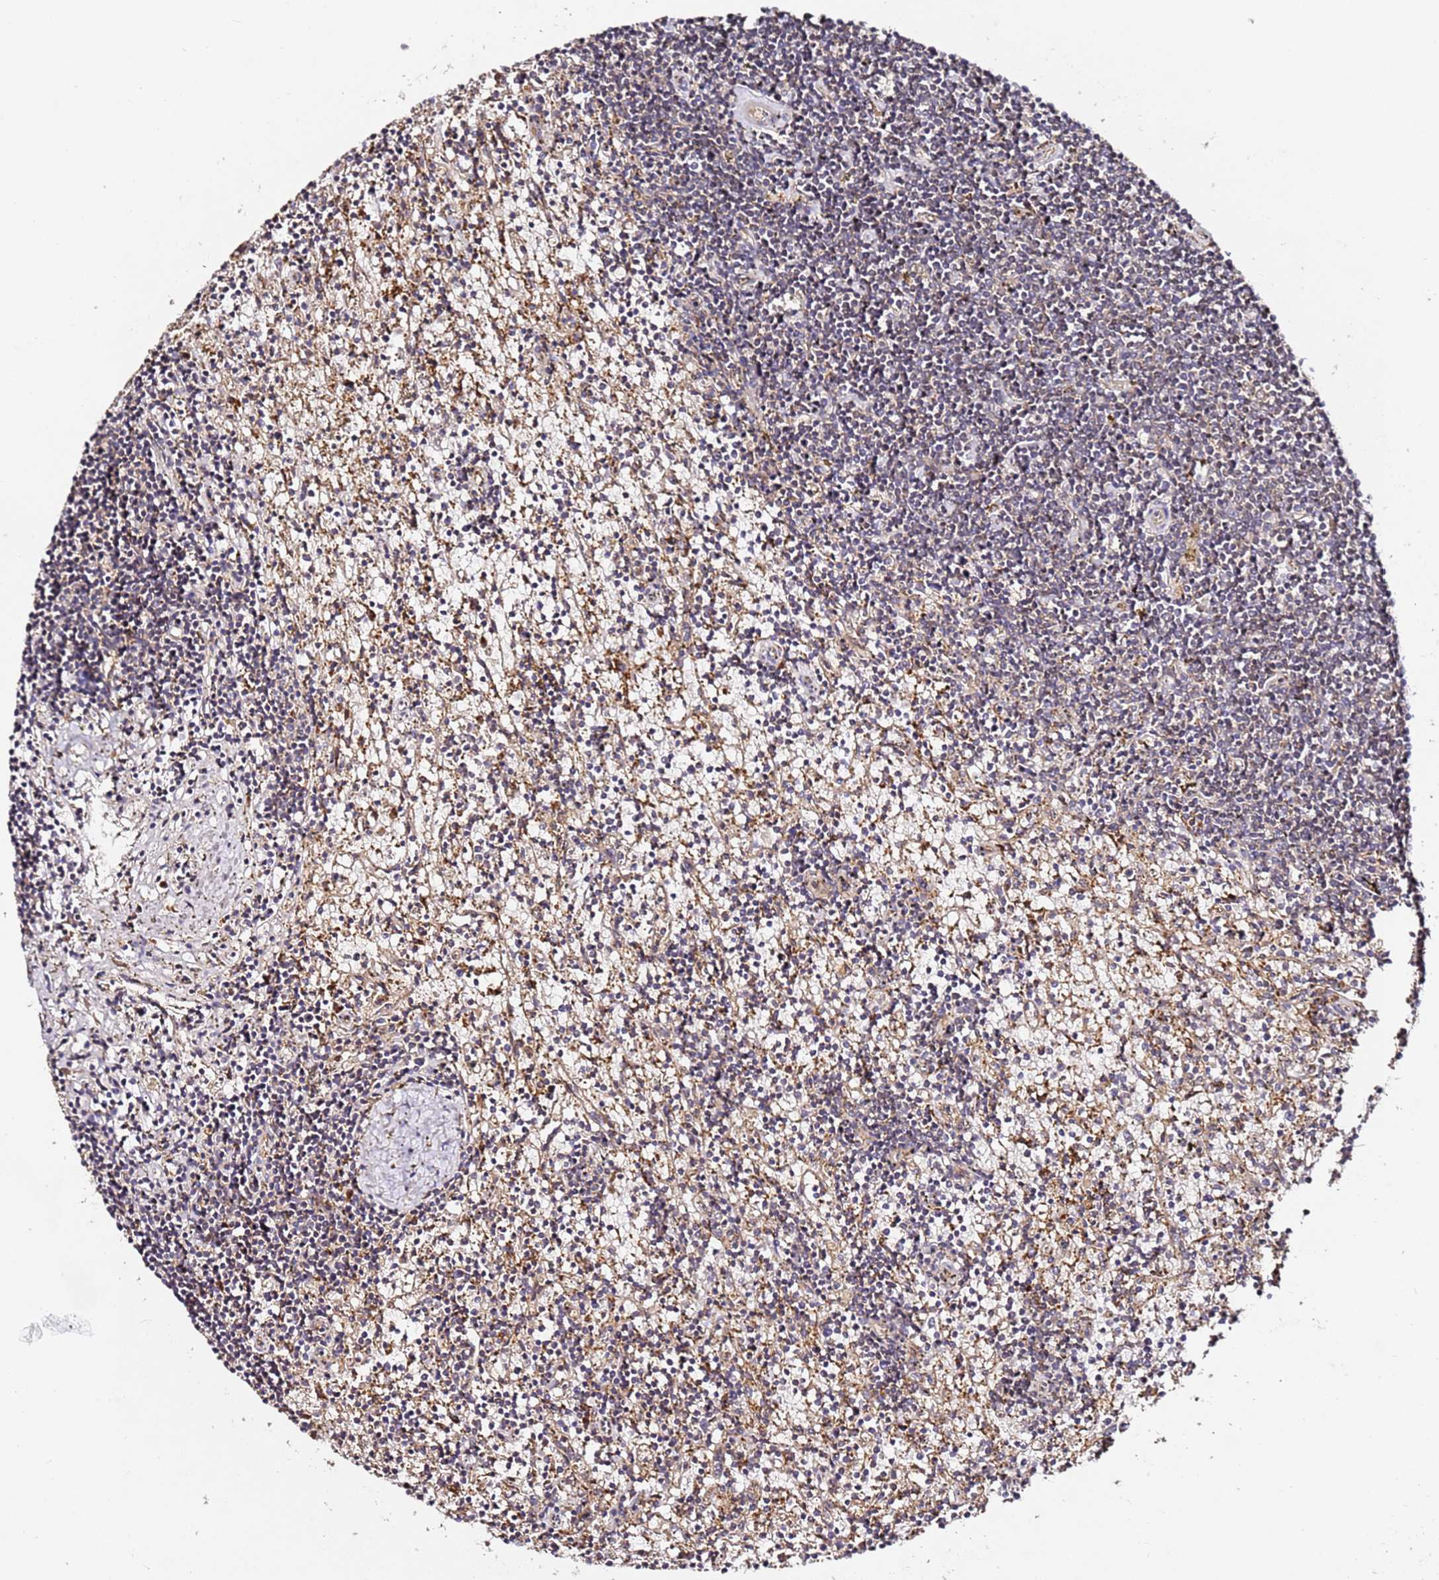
{"staining": {"intensity": "negative", "quantity": "none", "location": "none"}, "tissue": "lymphoma", "cell_type": "Tumor cells", "image_type": "cancer", "snomed": [{"axis": "morphology", "description": "Malignant lymphoma, non-Hodgkin's type, Low grade"}, {"axis": "topography", "description": "Spleen"}], "caption": "There is no significant expression in tumor cells of low-grade malignant lymphoma, non-Hodgkin's type.", "gene": "ALG11", "patient": {"sex": "male", "age": 76}}